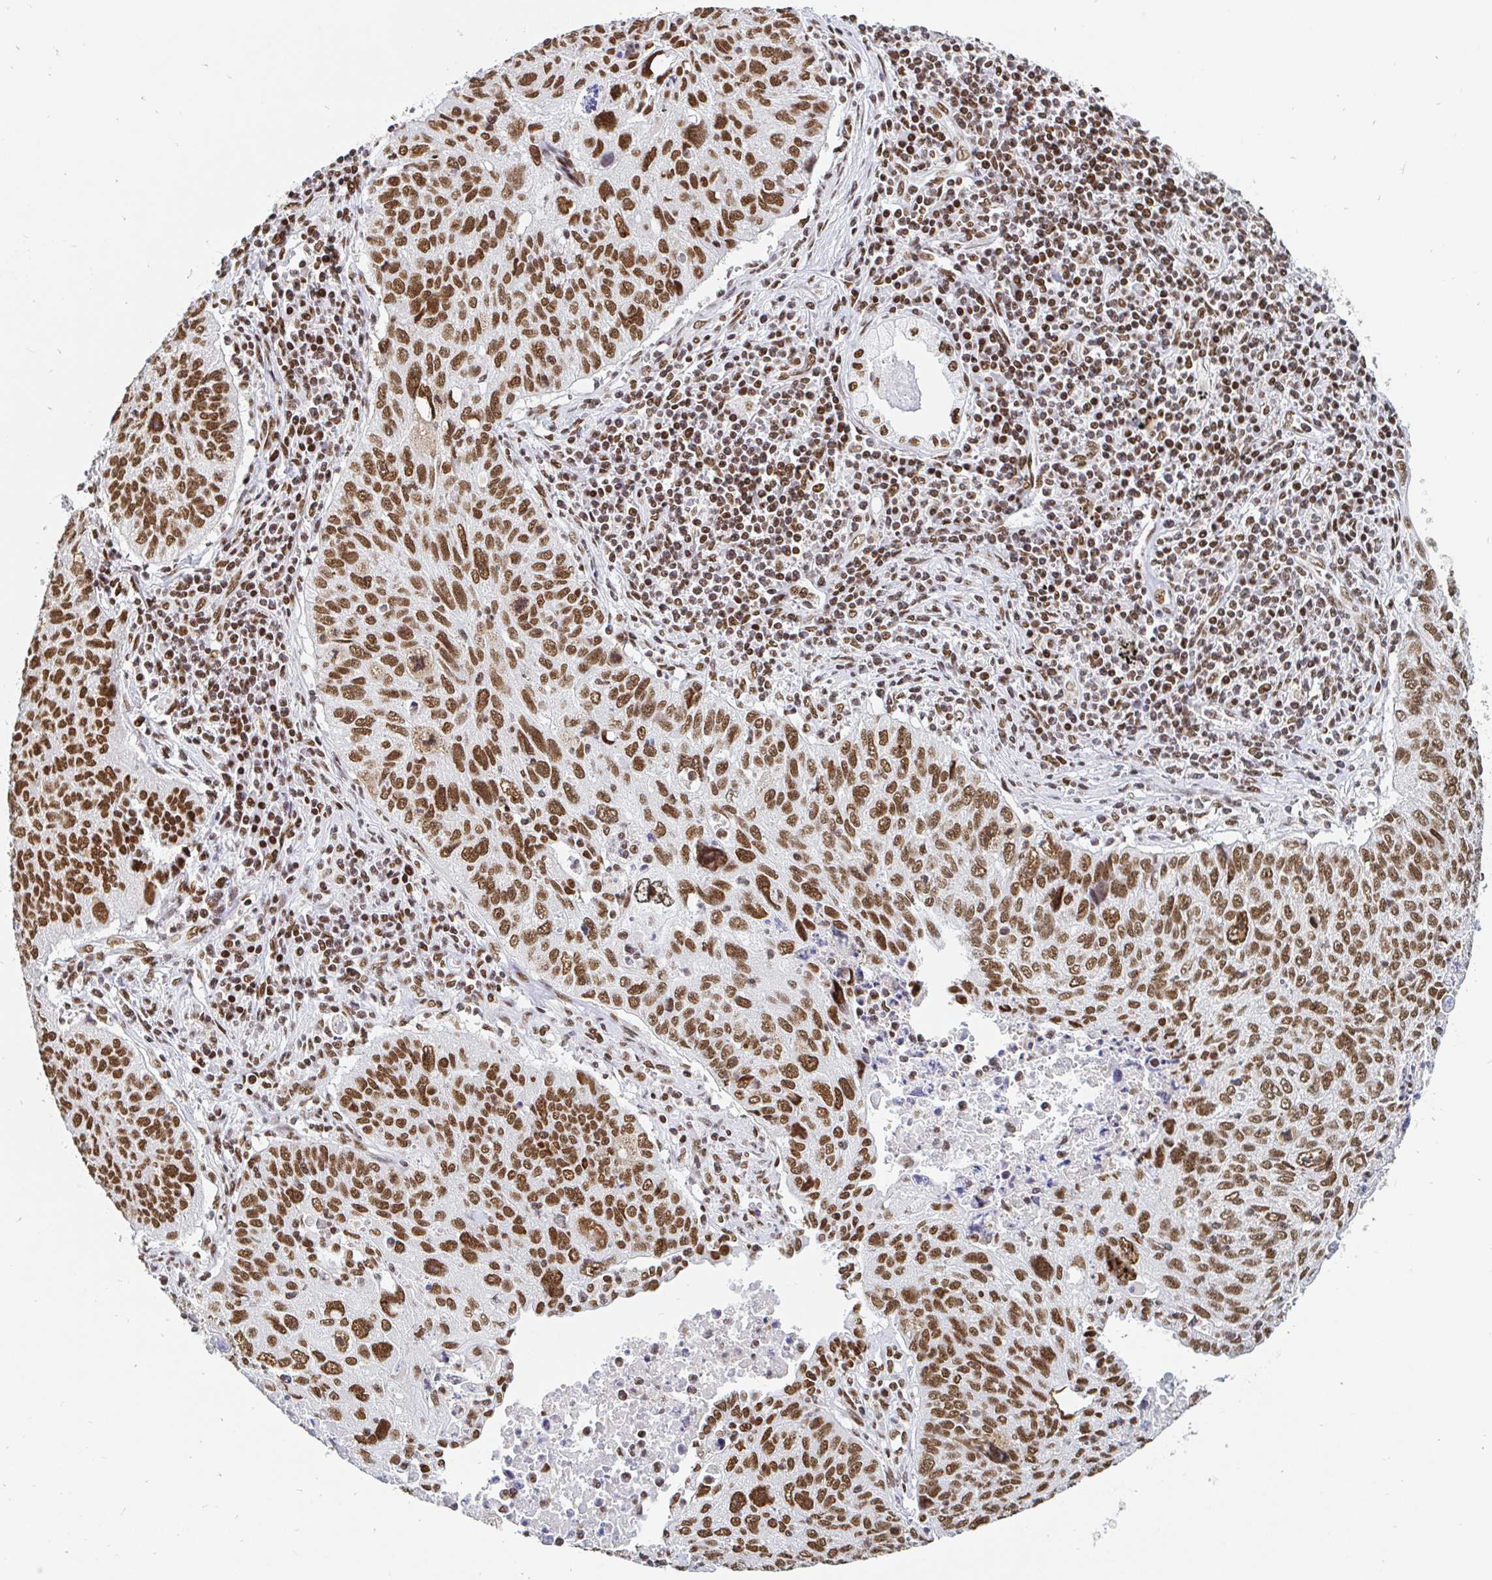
{"staining": {"intensity": "moderate", "quantity": ">75%", "location": "nuclear"}, "tissue": "lung cancer", "cell_type": "Tumor cells", "image_type": "cancer", "snomed": [{"axis": "morphology", "description": "Normal morphology"}, {"axis": "morphology", "description": "Aneuploidy"}, {"axis": "morphology", "description": "Squamous cell carcinoma, NOS"}, {"axis": "topography", "description": "Lymph node"}, {"axis": "topography", "description": "Lung"}], "caption": "Brown immunohistochemical staining in human lung cancer exhibits moderate nuclear expression in about >75% of tumor cells.", "gene": "RBMX", "patient": {"sex": "female", "age": 76}}